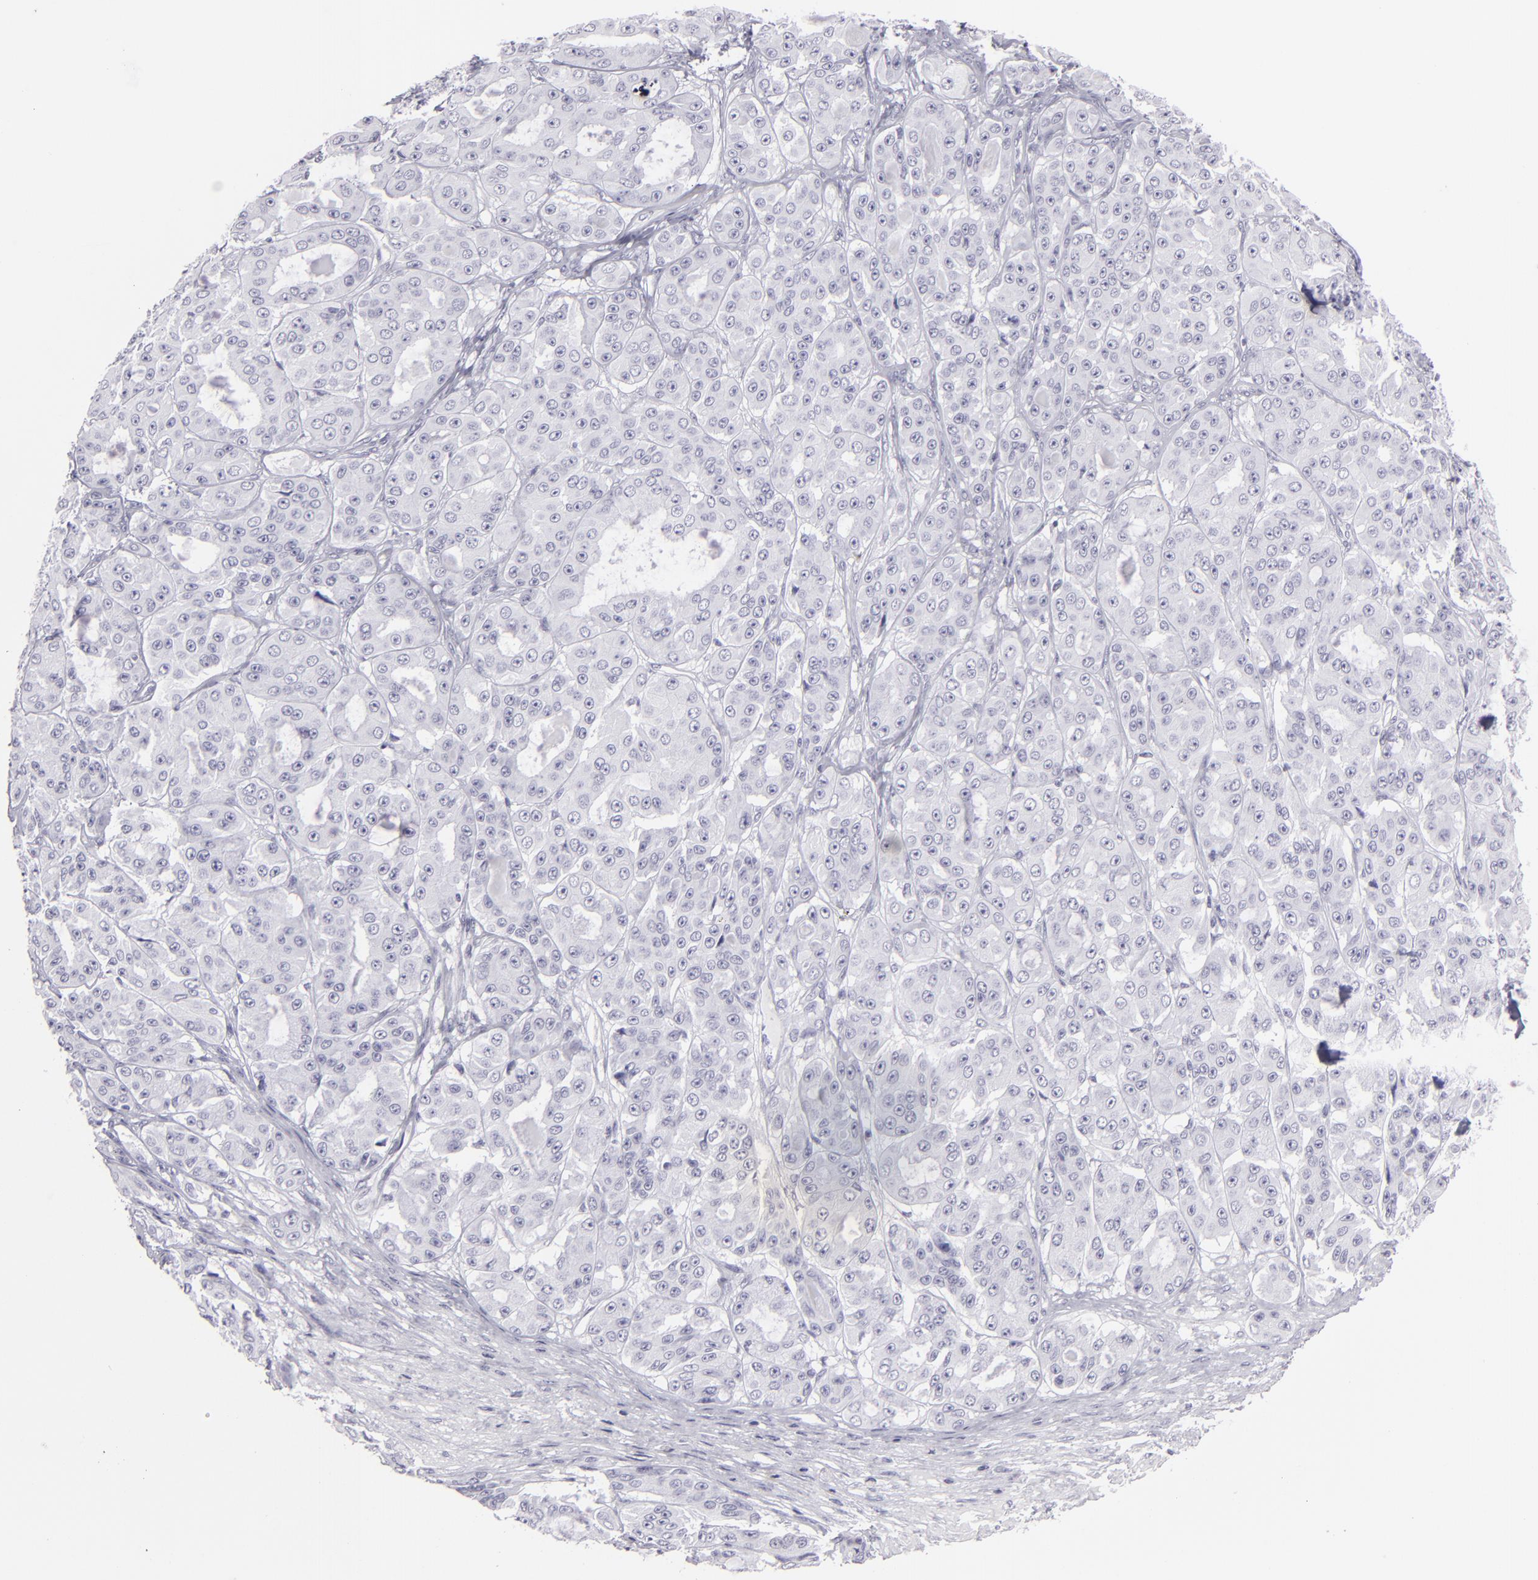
{"staining": {"intensity": "negative", "quantity": "none", "location": "none"}, "tissue": "ovarian cancer", "cell_type": "Tumor cells", "image_type": "cancer", "snomed": [{"axis": "morphology", "description": "Carcinoma, endometroid"}, {"axis": "topography", "description": "Ovary"}], "caption": "High magnification brightfield microscopy of ovarian cancer stained with DAB (3,3'-diaminobenzidine) (brown) and counterstained with hematoxylin (blue): tumor cells show no significant staining.", "gene": "FLG", "patient": {"sex": "female", "age": 61}}